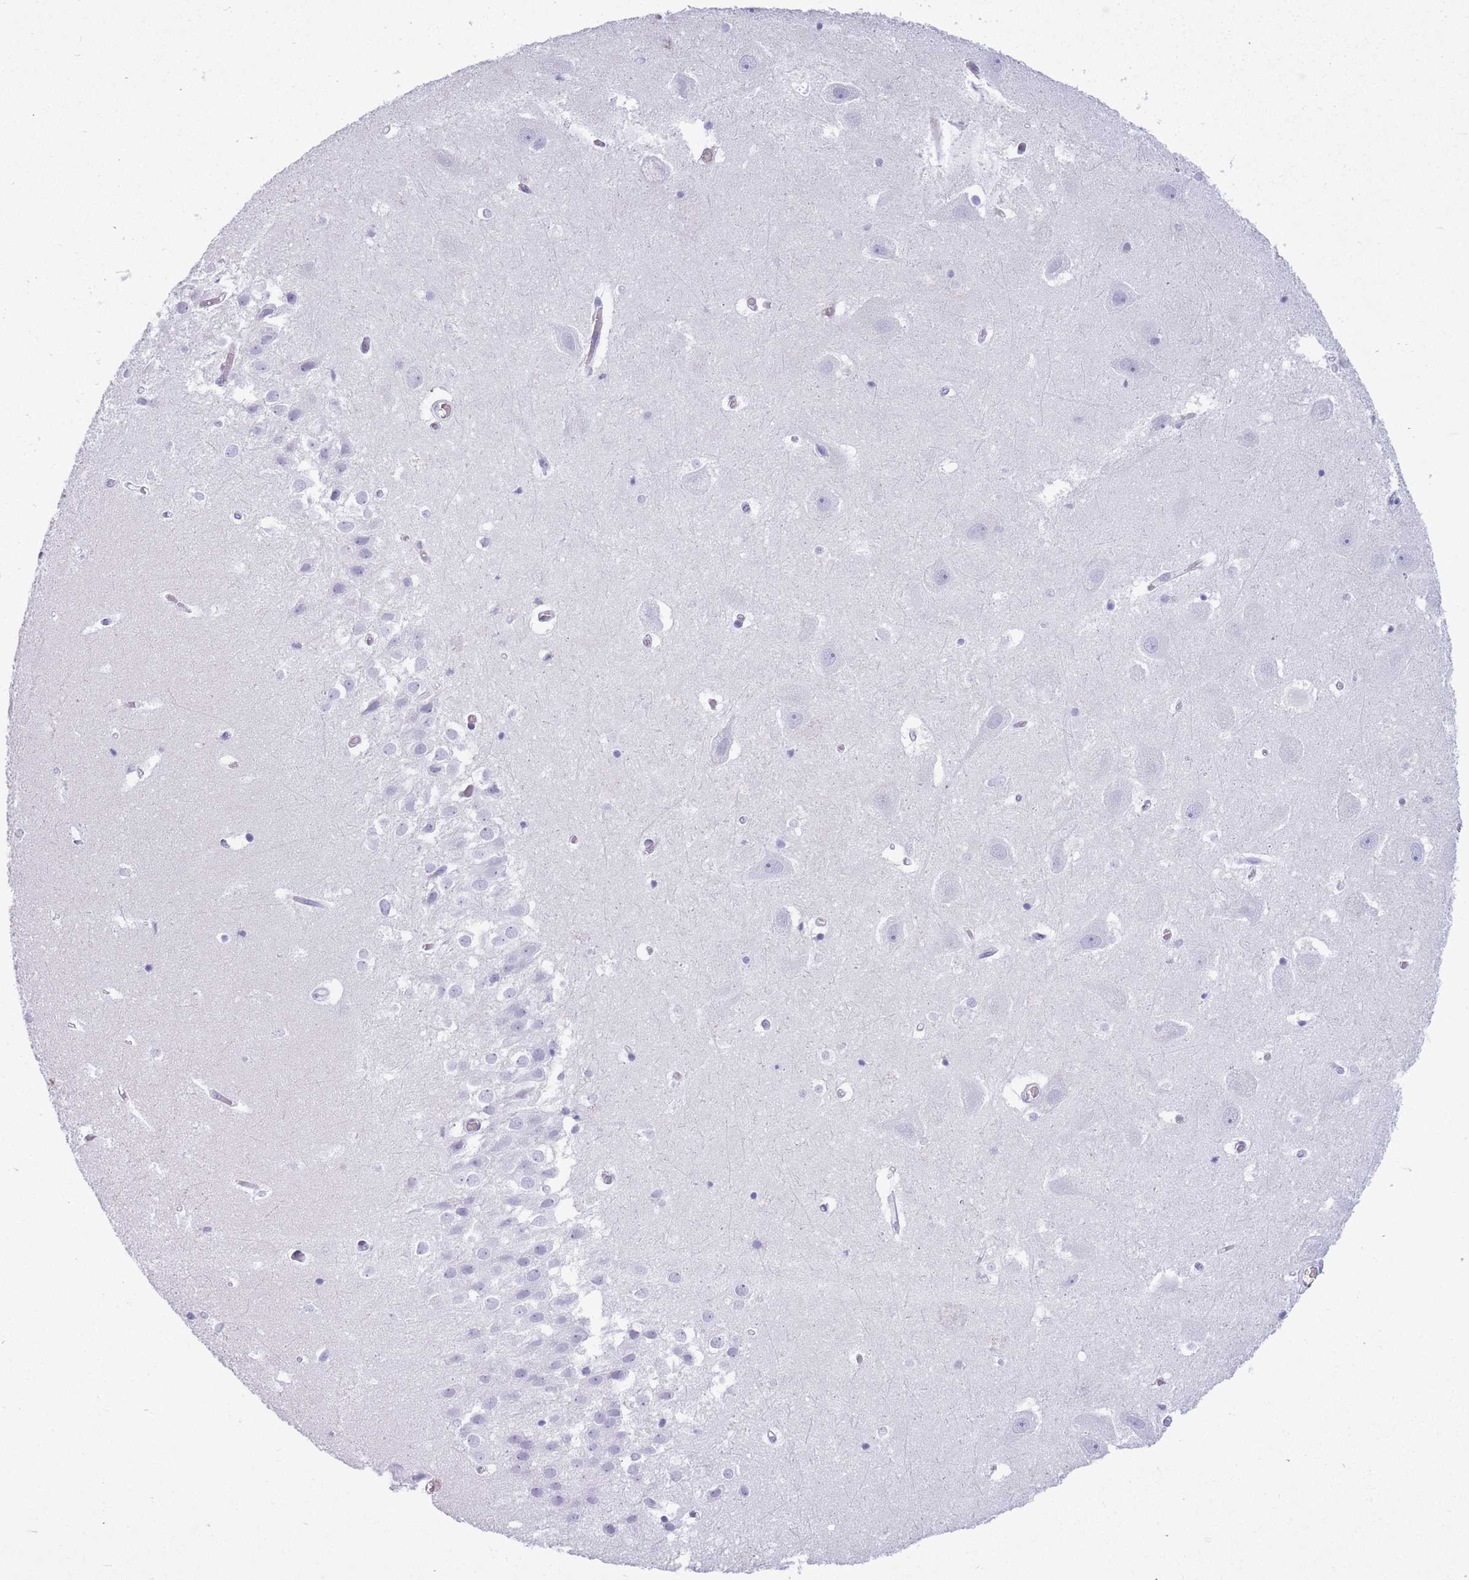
{"staining": {"intensity": "negative", "quantity": "none", "location": "none"}, "tissue": "hippocampus", "cell_type": "Glial cells", "image_type": "normal", "snomed": [{"axis": "morphology", "description": "Normal tissue, NOS"}, {"axis": "topography", "description": "Hippocampus"}], "caption": "There is no significant expression in glial cells of hippocampus. (DAB IHC with hematoxylin counter stain).", "gene": "OR7C1", "patient": {"sex": "female", "age": 52}}